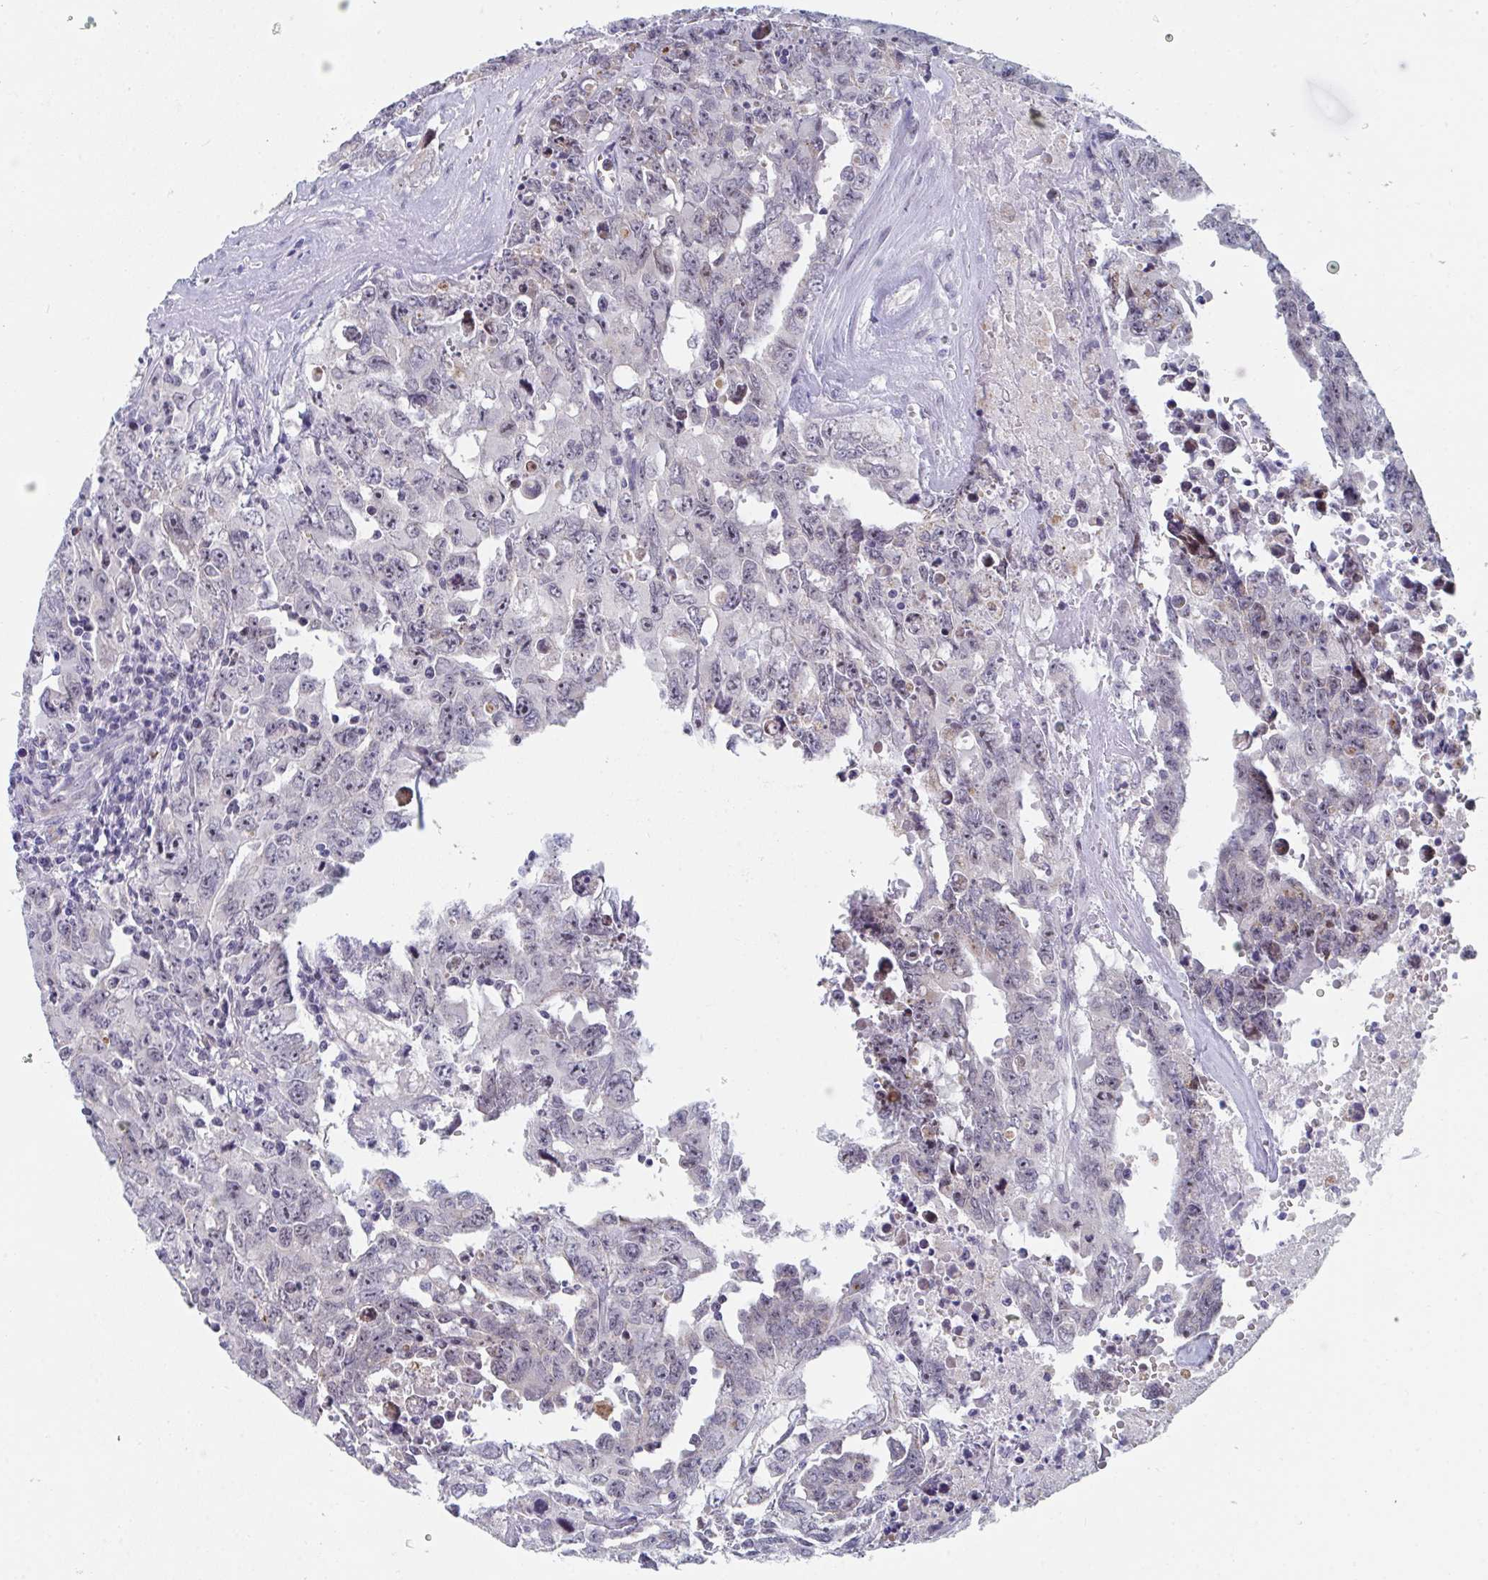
{"staining": {"intensity": "weak", "quantity": "25%-75%", "location": "nuclear"}, "tissue": "testis cancer", "cell_type": "Tumor cells", "image_type": "cancer", "snomed": [{"axis": "morphology", "description": "Carcinoma, Embryonal, NOS"}, {"axis": "topography", "description": "Testis"}], "caption": "Immunohistochemistry (IHC) (DAB (3,3'-diaminobenzidine)) staining of human embryonal carcinoma (testis) exhibits weak nuclear protein staining in approximately 25%-75% of tumor cells. Ihc stains the protein of interest in brown and the nuclei are stained blue.", "gene": "CENPT", "patient": {"sex": "male", "age": 24}}